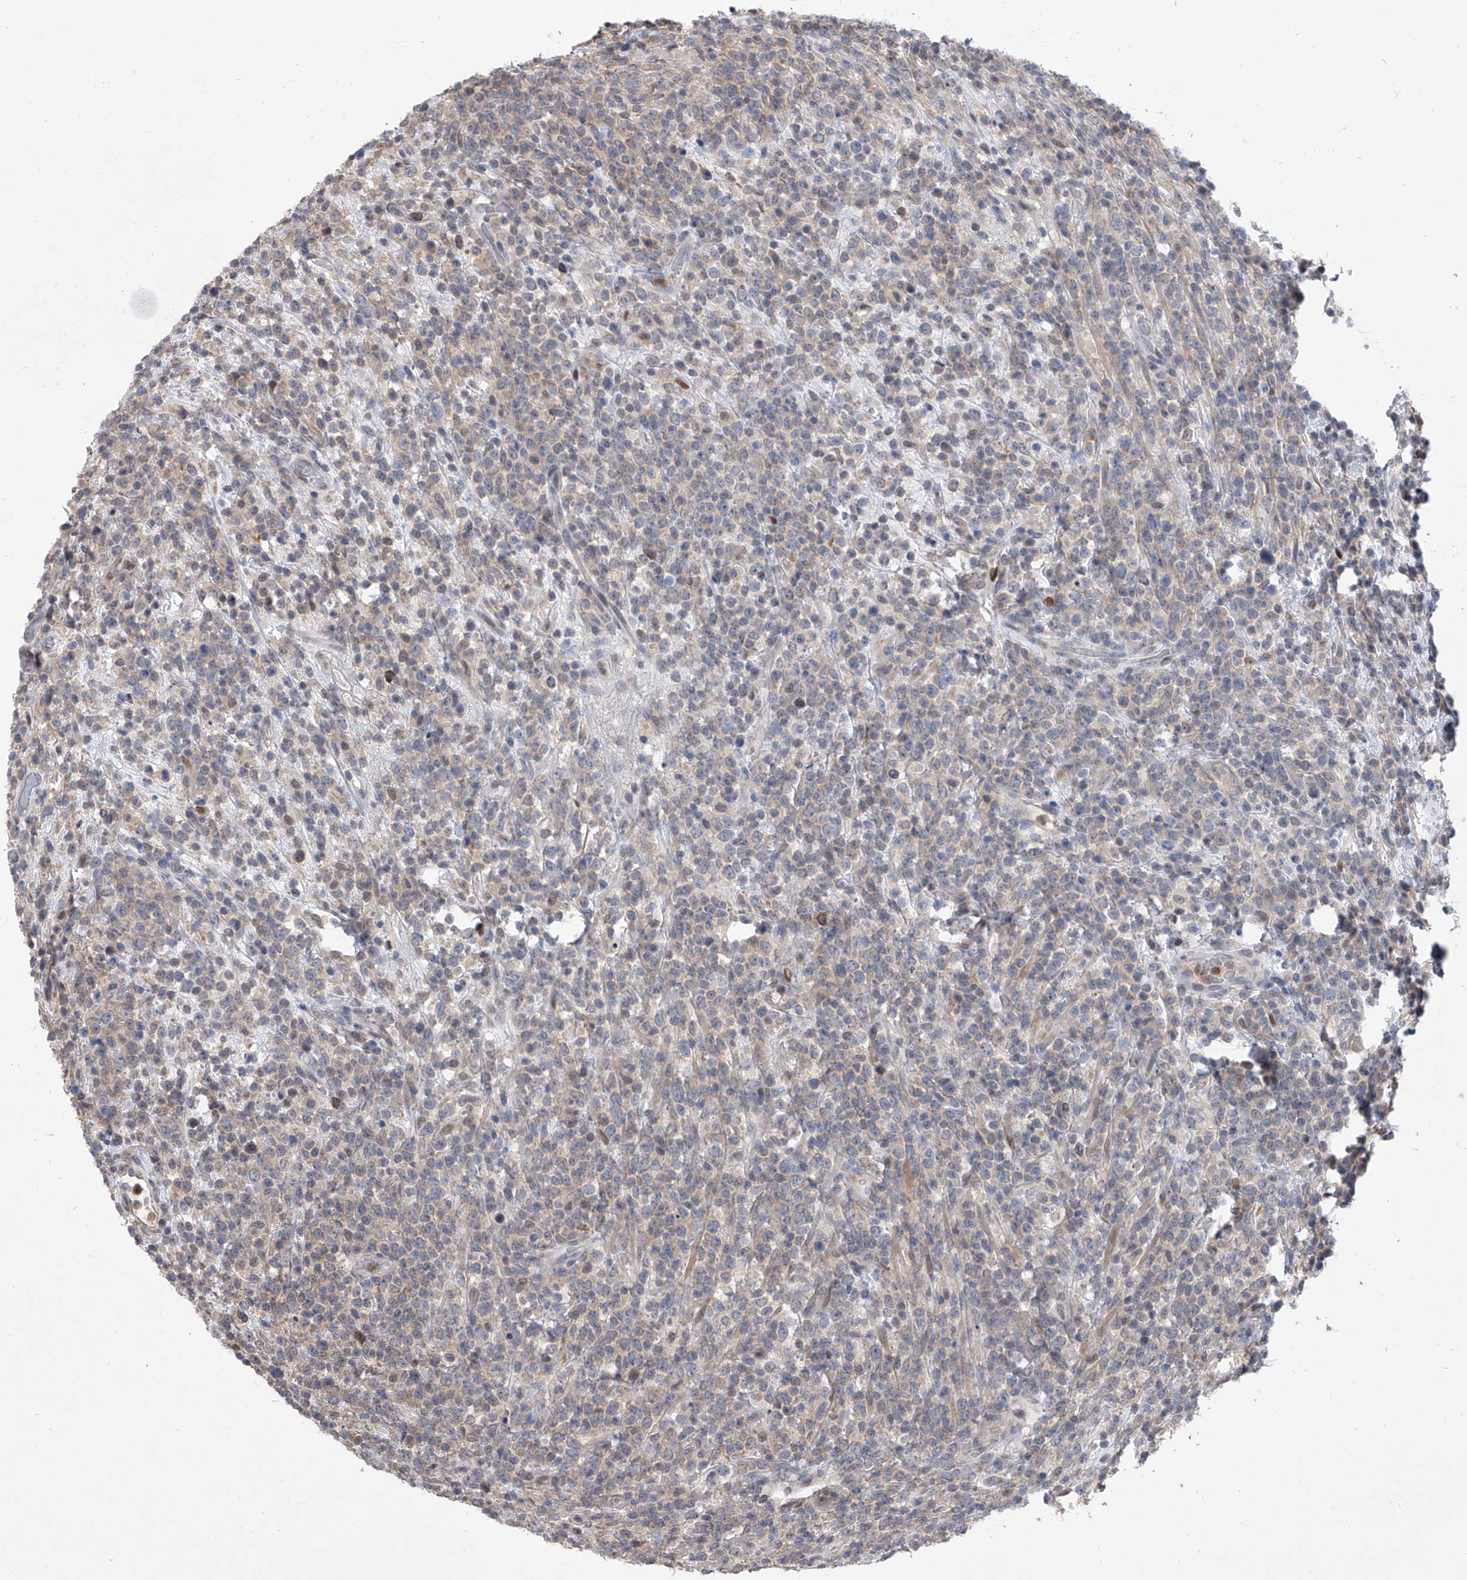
{"staining": {"intensity": "weak", "quantity": "25%-75%", "location": "cytoplasmic/membranous"}, "tissue": "lymphoma", "cell_type": "Tumor cells", "image_type": "cancer", "snomed": [{"axis": "morphology", "description": "Malignant lymphoma, non-Hodgkin's type, High grade"}, {"axis": "topography", "description": "Colon"}], "caption": "Immunohistochemical staining of high-grade malignant lymphoma, non-Hodgkin's type shows weak cytoplasmic/membranous protein expression in approximately 25%-75% of tumor cells.", "gene": "BHLHE23", "patient": {"sex": "female", "age": 53}}